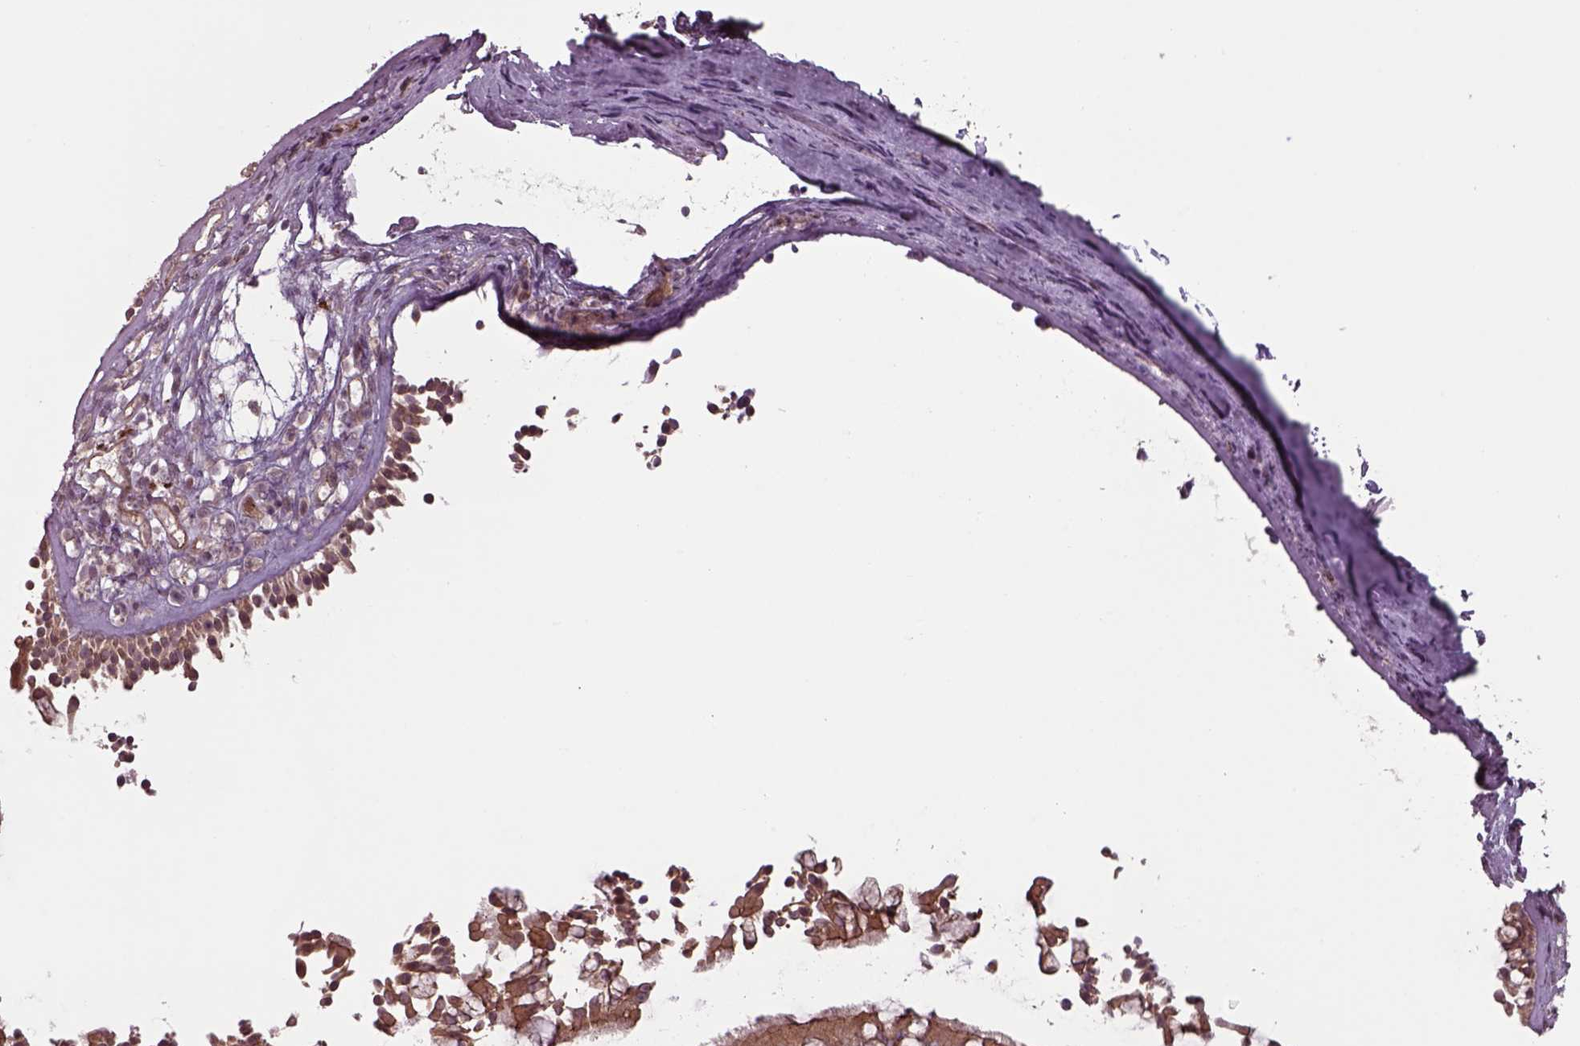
{"staining": {"intensity": "strong", "quantity": ">75%", "location": "cytoplasmic/membranous,nuclear"}, "tissue": "nasopharynx", "cell_type": "Respiratory epithelial cells", "image_type": "normal", "snomed": [{"axis": "morphology", "description": "Normal tissue, NOS"}, {"axis": "topography", "description": "Nasopharynx"}], "caption": "Immunohistochemistry of unremarkable nasopharynx exhibits high levels of strong cytoplasmic/membranous,nuclear positivity in about >75% of respiratory epithelial cells. The staining was performed using DAB (3,3'-diaminobenzidine) to visualize the protein expression in brown, while the nuclei were stained in blue with hematoxylin (Magnification: 20x).", "gene": "CHMP3", "patient": {"sex": "male", "age": 68}}